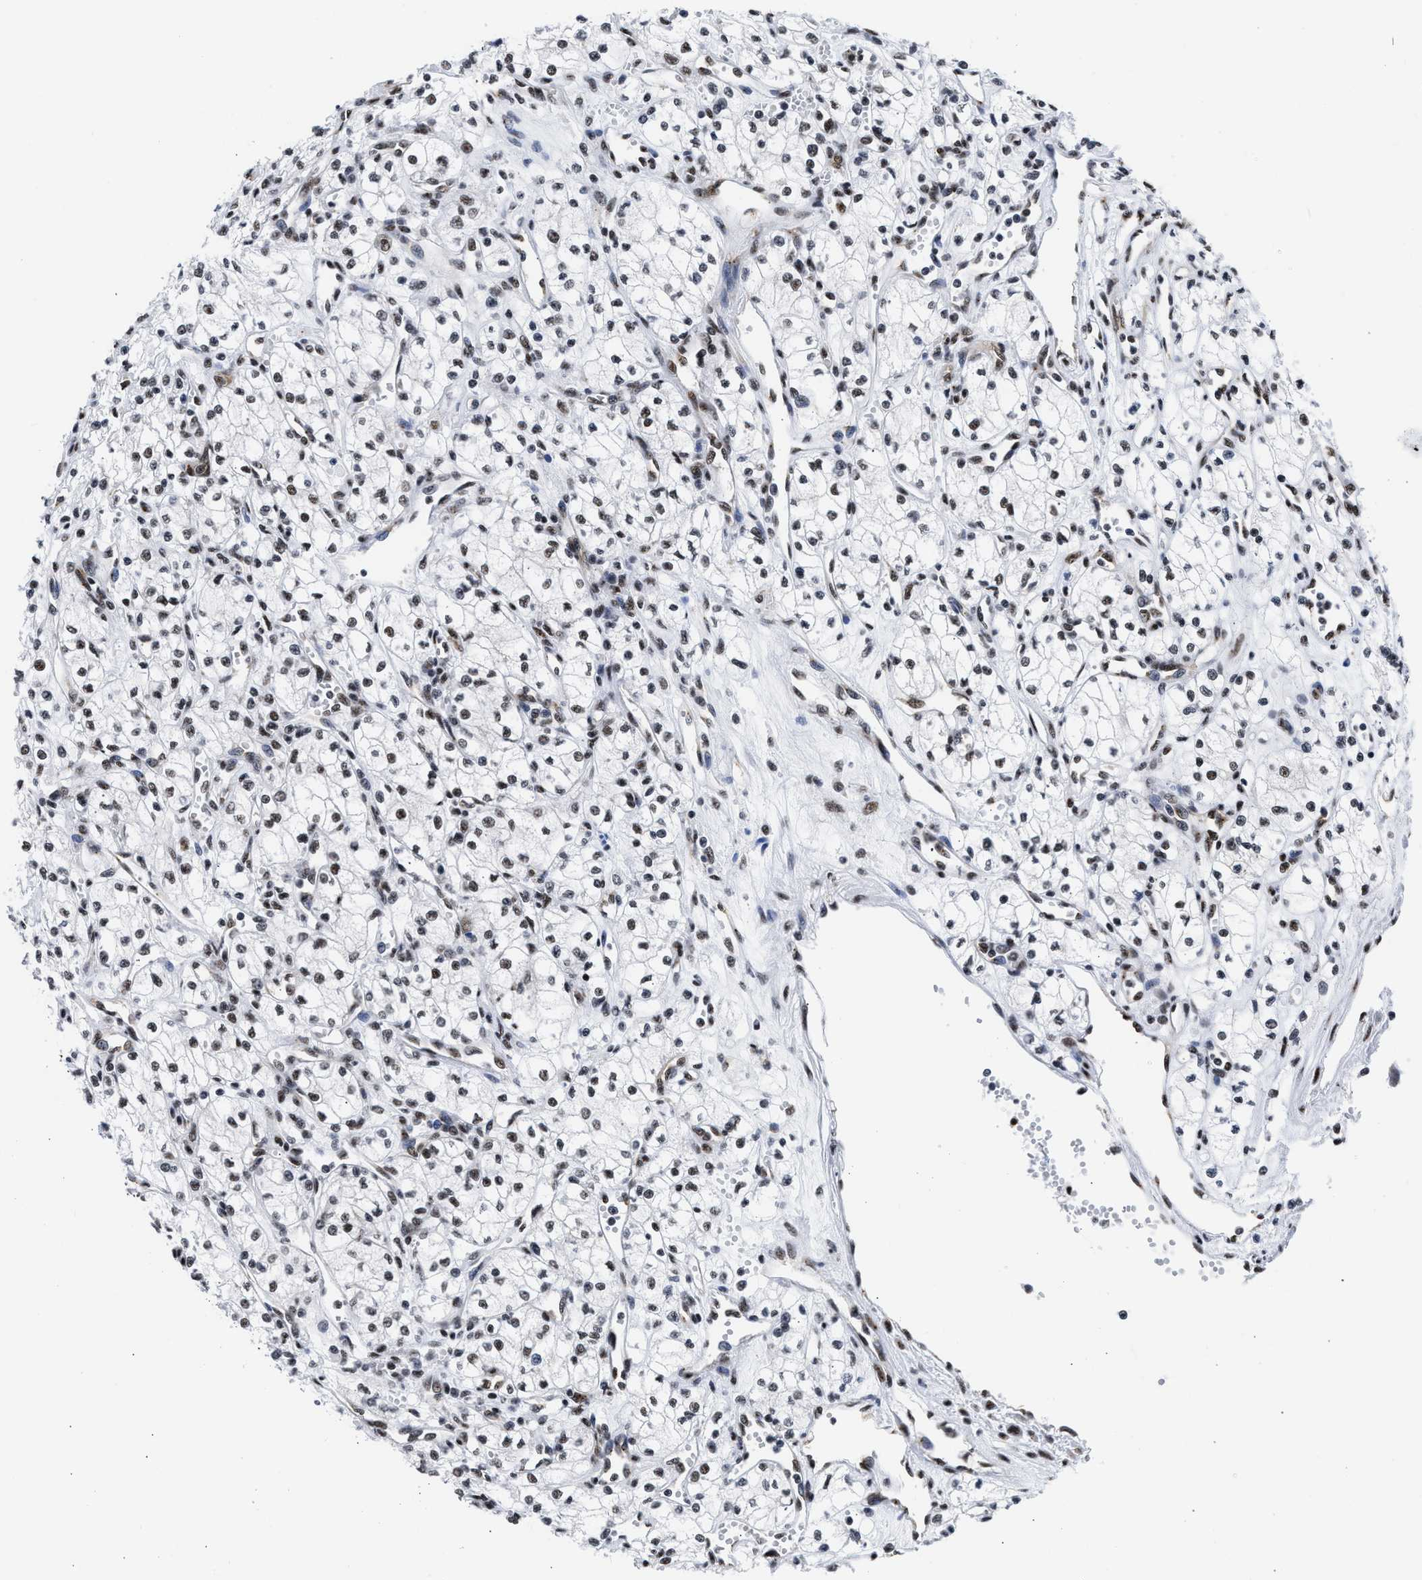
{"staining": {"intensity": "moderate", "quantity": "25%-75%", "location": "nuclear"}, "tissue": "renal cancer", "cell_type": "Tumor cells", "image_type": "cancer", "snomed": [{"axis": "morphology", "description": "Adenocarcinoma, NOS"}, {"axis": "topography", "description": "Kidney"}], "caption": "The immunohistochemical stain labels moderate nuclear expression in tumor cells of adenocarcinoma (renal) tissue.", "gene": "RBM8A", "patient": {"sex": "male", "age": 59}}